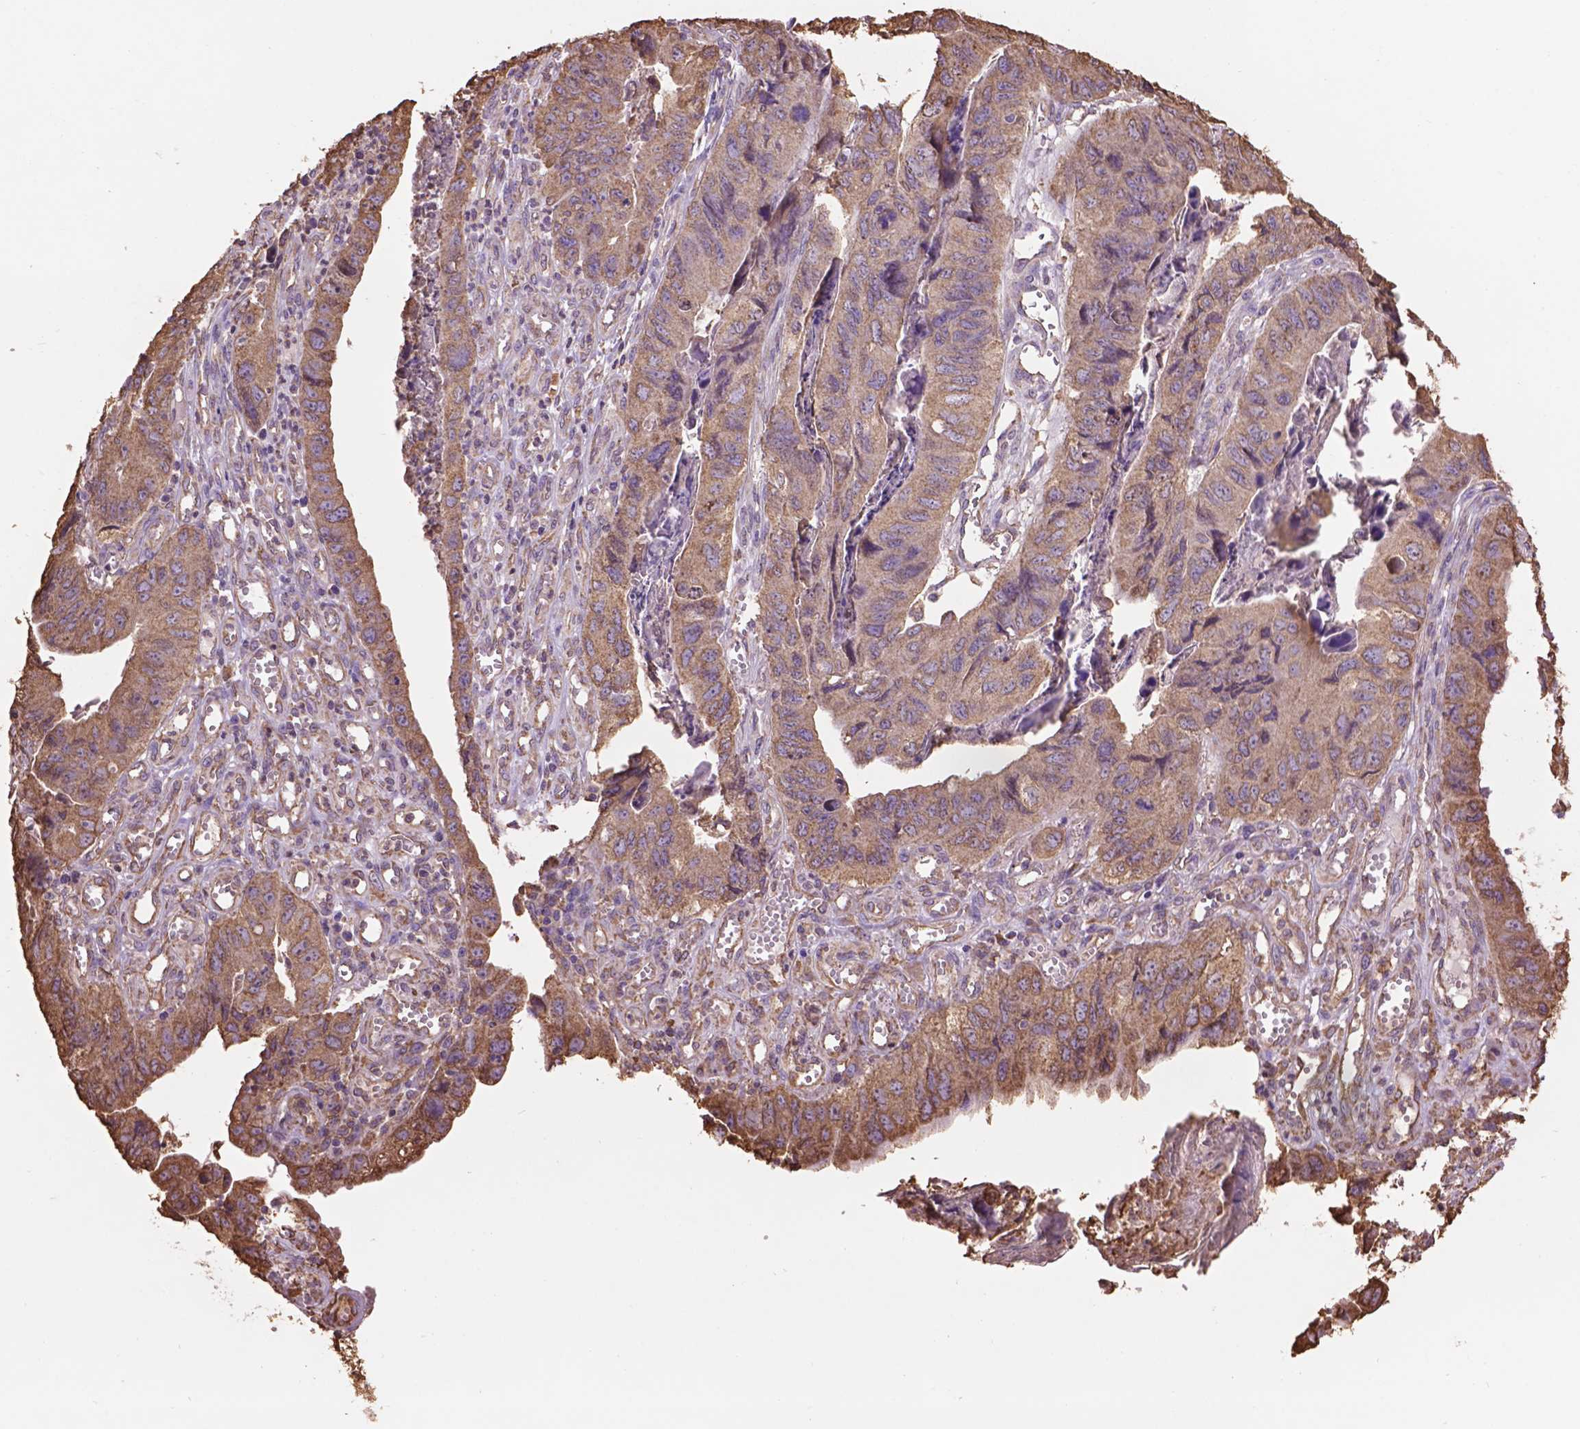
{"staining": {"intensity": "moderate", "quantity": ">75%", "location": "cytoplasmic/membranous"}, "tissue": "stomach cancer", "cell_type": "Tumor cells", "image_type": "cancer", "snomed": [{"axis": "morphology", "description": "Adenocarcinoma, NOS"}, {"axis": "topography", "description": "Stomach, lower"}], "caption": "Stomach cancer (adenocarcinoma) stained with immunohistochemistry exhibits moderate cytoplasmic/membranous staining in about >75% of tumor cells. (DAB (3,3'-diaminobenzidine) = brown stain, brightfield microscopy at high magnification).", "gene": "PPP2R5E", "patient": {"sex": "male", "age": 77}}